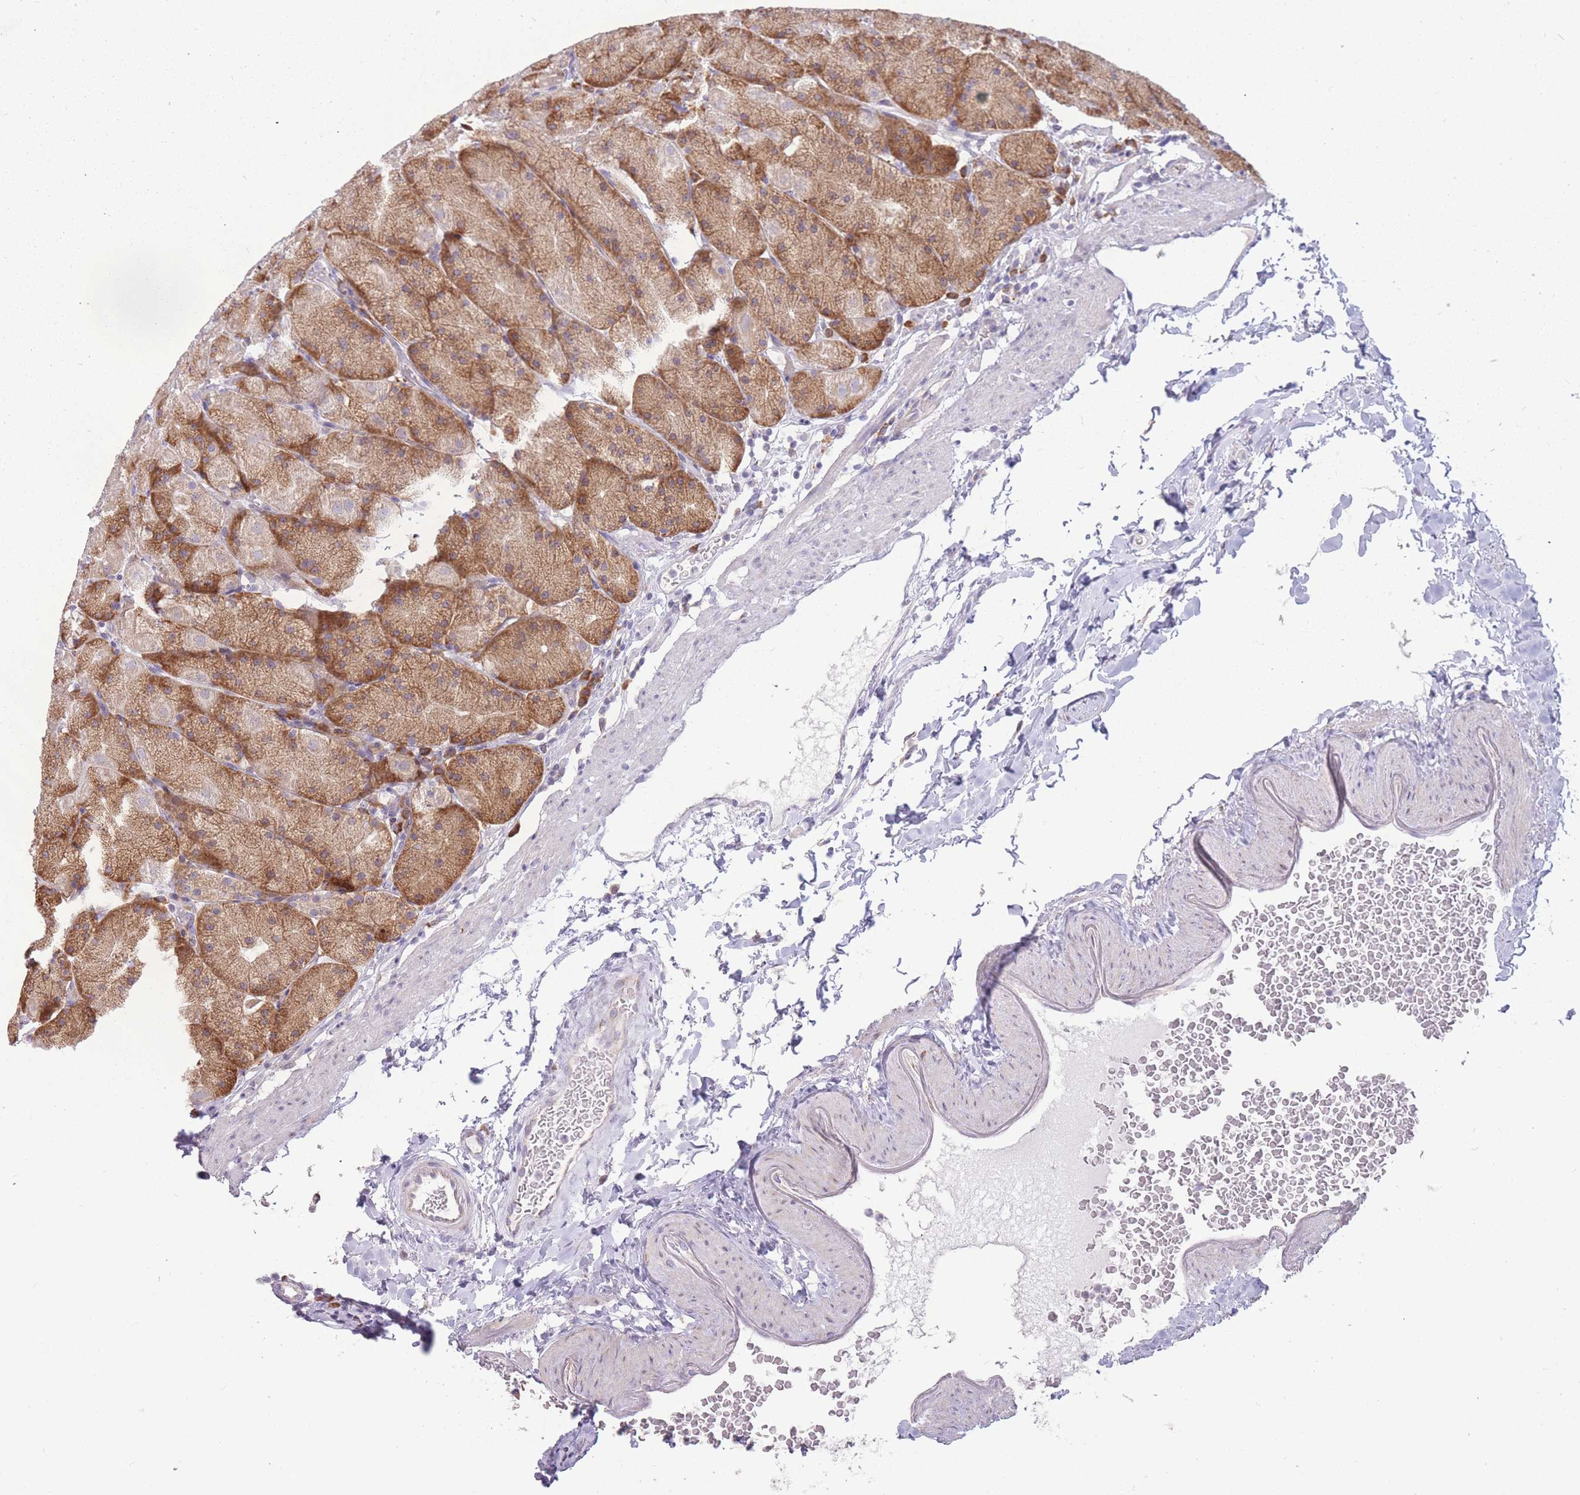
{"staining": {"intensity": "moderate", "quantity": ">75%", "location": "cytoplasmic/membranous"}, "tissue": "stomach", "cell_type": "Glandular cells", "image_type": "normal", "snomed": [{"axis": "morphology", "description": "Normal tissue, NOS"}, {"axis": "topography", "description": "Stomach, upper"}, {"axis": "topography", "description": "Stomach, lower"}], "caption": "About >75% of glandular cells in normal human stomach demonstrate moderate cytoplasmic/membranous protein positivity as visualized by brown immunohistochemical staining.", "gene": "TRAPPC5", "patient": {"sex": "male", "age": 67}}